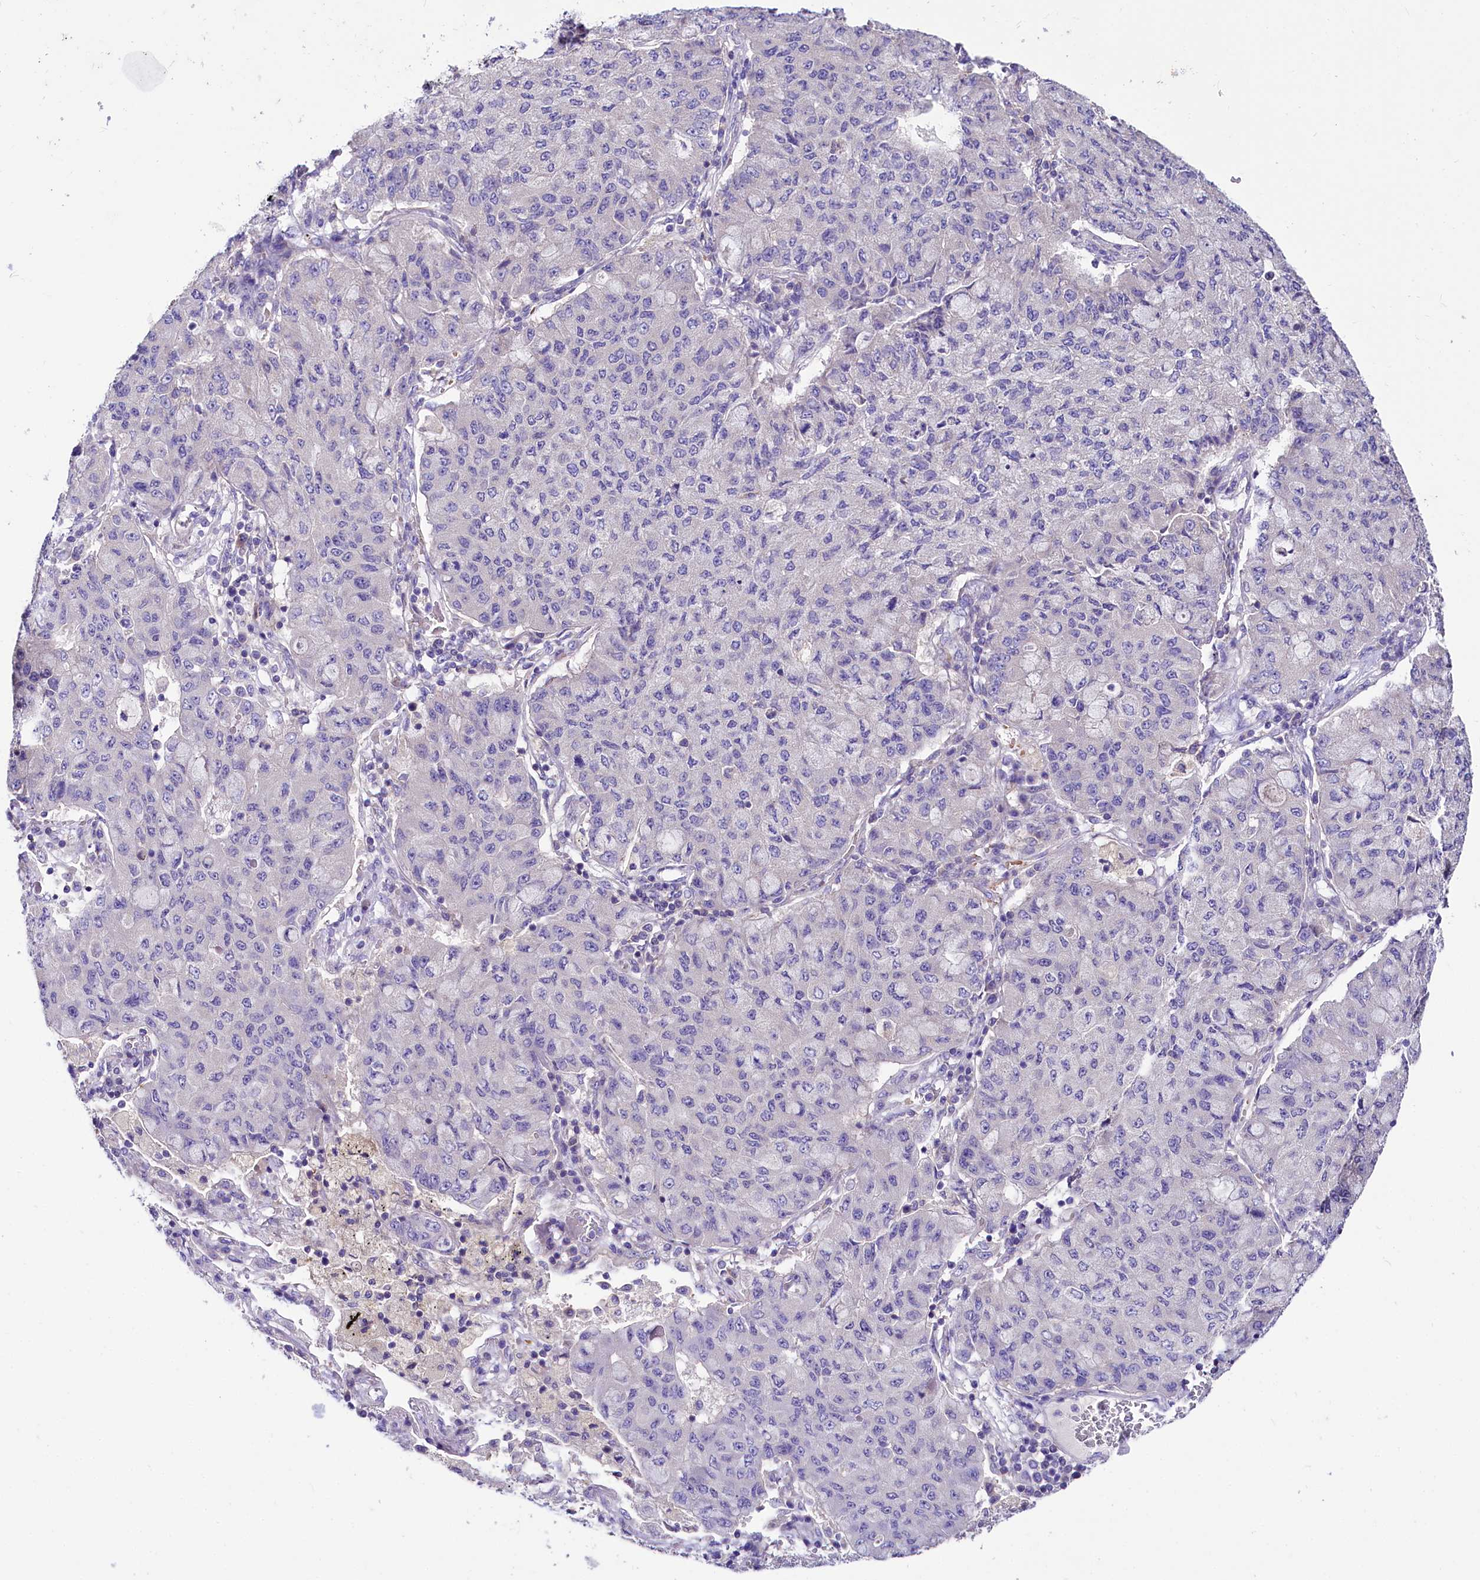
{"staining": {"intensity": "negative", "quantity": "none", "location": "none"}, "tissue": "lung cancer", "cell_type": "Tumor cells", "image_type": "cancer", "snomed": [{"axis": "morphology", "description": "Squamous cell carcinoma, NOS"}, {"axis": "topography", "description": "Lung"}], "caption": "IHC image of lung squamous cell carcinoma stained for a protein (brown), which reveals no positivity in tumor cells. (Brightfield microscopy of DAB (3,3'-diaminobenzidine) immunohistochemistry at high magnification).", "gene": "ABHD5", "patient": {"sex": "male", "age": 74}}